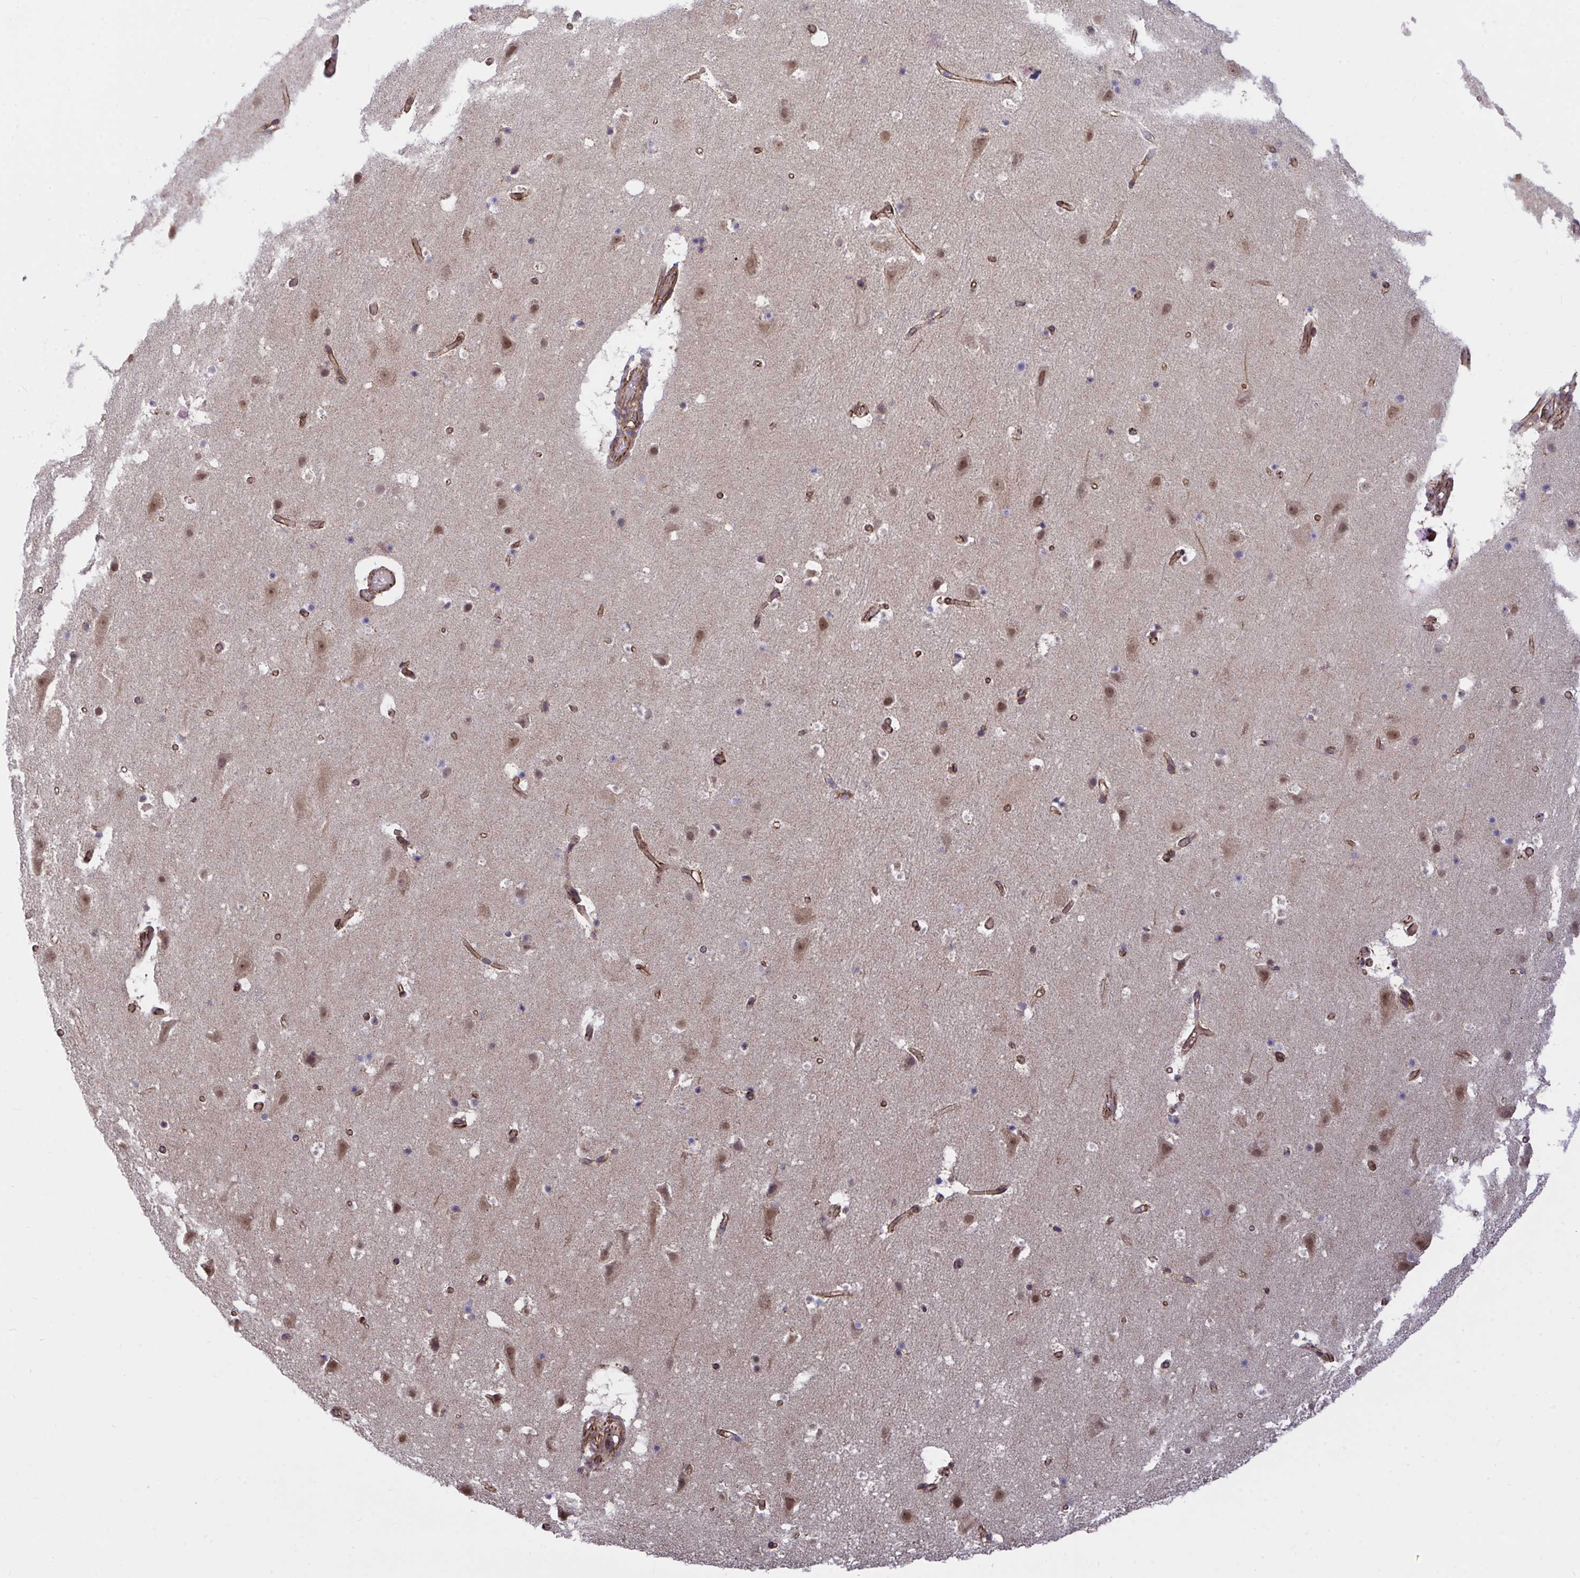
{"staining": {"intensity": "weak", "quantity": ">75%", "location": "cytoplasmic/membranous"}, "tissue": "cerebral cortex", "cell_type": "Endothelial cells", "image_type": "normal", "snomed": [{"axis": "morphology", "description": "Normal tissue, NOS"}, {"axis": "topography", "description": "Cerebral cortex"}], "caption": "The immunohistochemical stain labels weak cytoplasmic/membranous expression in endothelial cells of benign cerebral cortex.", "gene": "PPP1CA", "patient": {"sex": "female", "age": 42}}